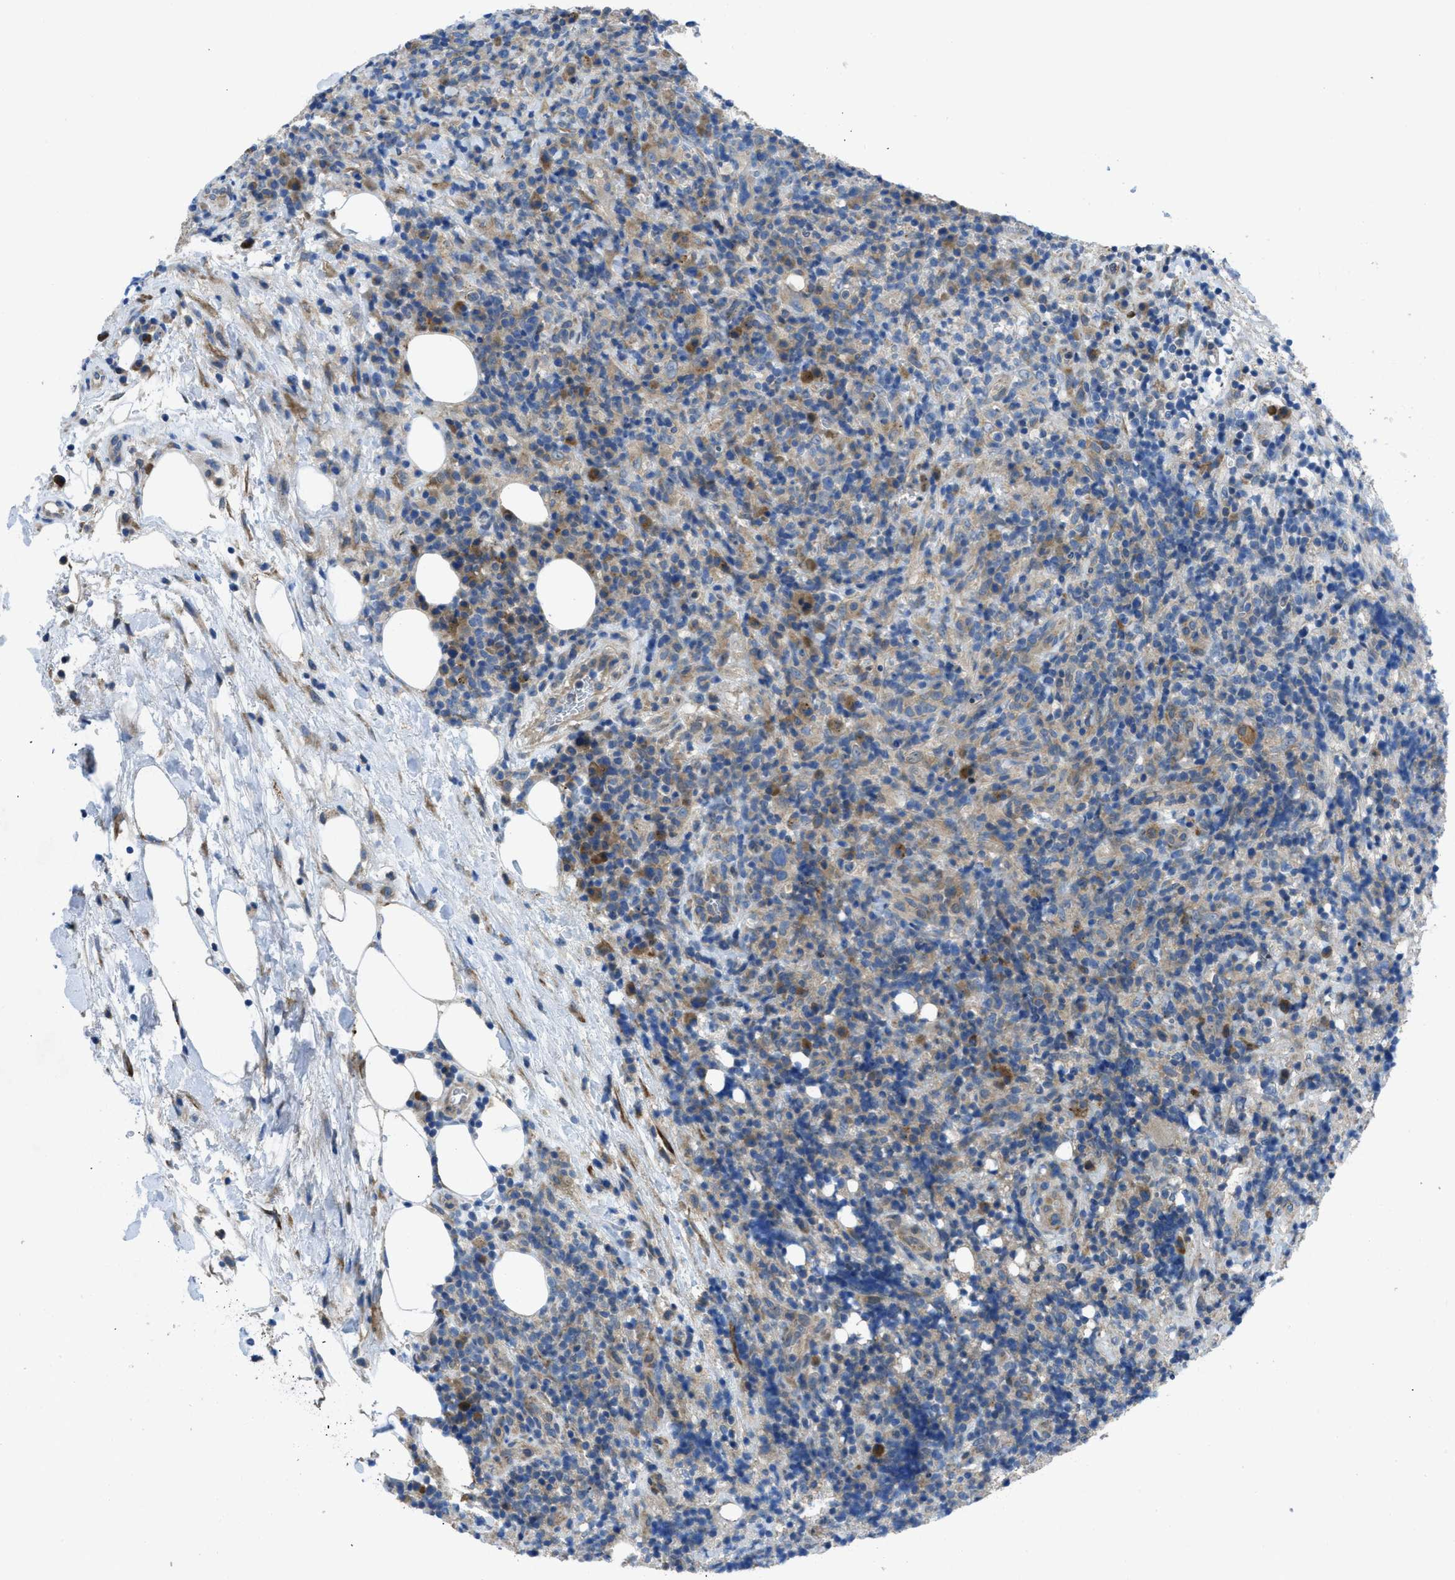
{"staining": {"intensity": "weak", "quantity": "<25%", "location": "cytoplasmic/membranous"}, "tissue": "lymphoma", "cell_type": "Tumor cells", "image_type": "cancer", "snomed": [{"axis": "morphology", "description": "Malignant lymphoma, non-Hodgkin's type, High grade"}, {"axis": "topography", "description": "Lymph node"}], "caption": "Immunohistochemical staining of human high-grade malignant lymphoma, non-Hodgkin's type demonstrates no significant positivity in tumor cells.", "gene": "MAP3K20", "patient": {"sex": "female", "age": 76}}